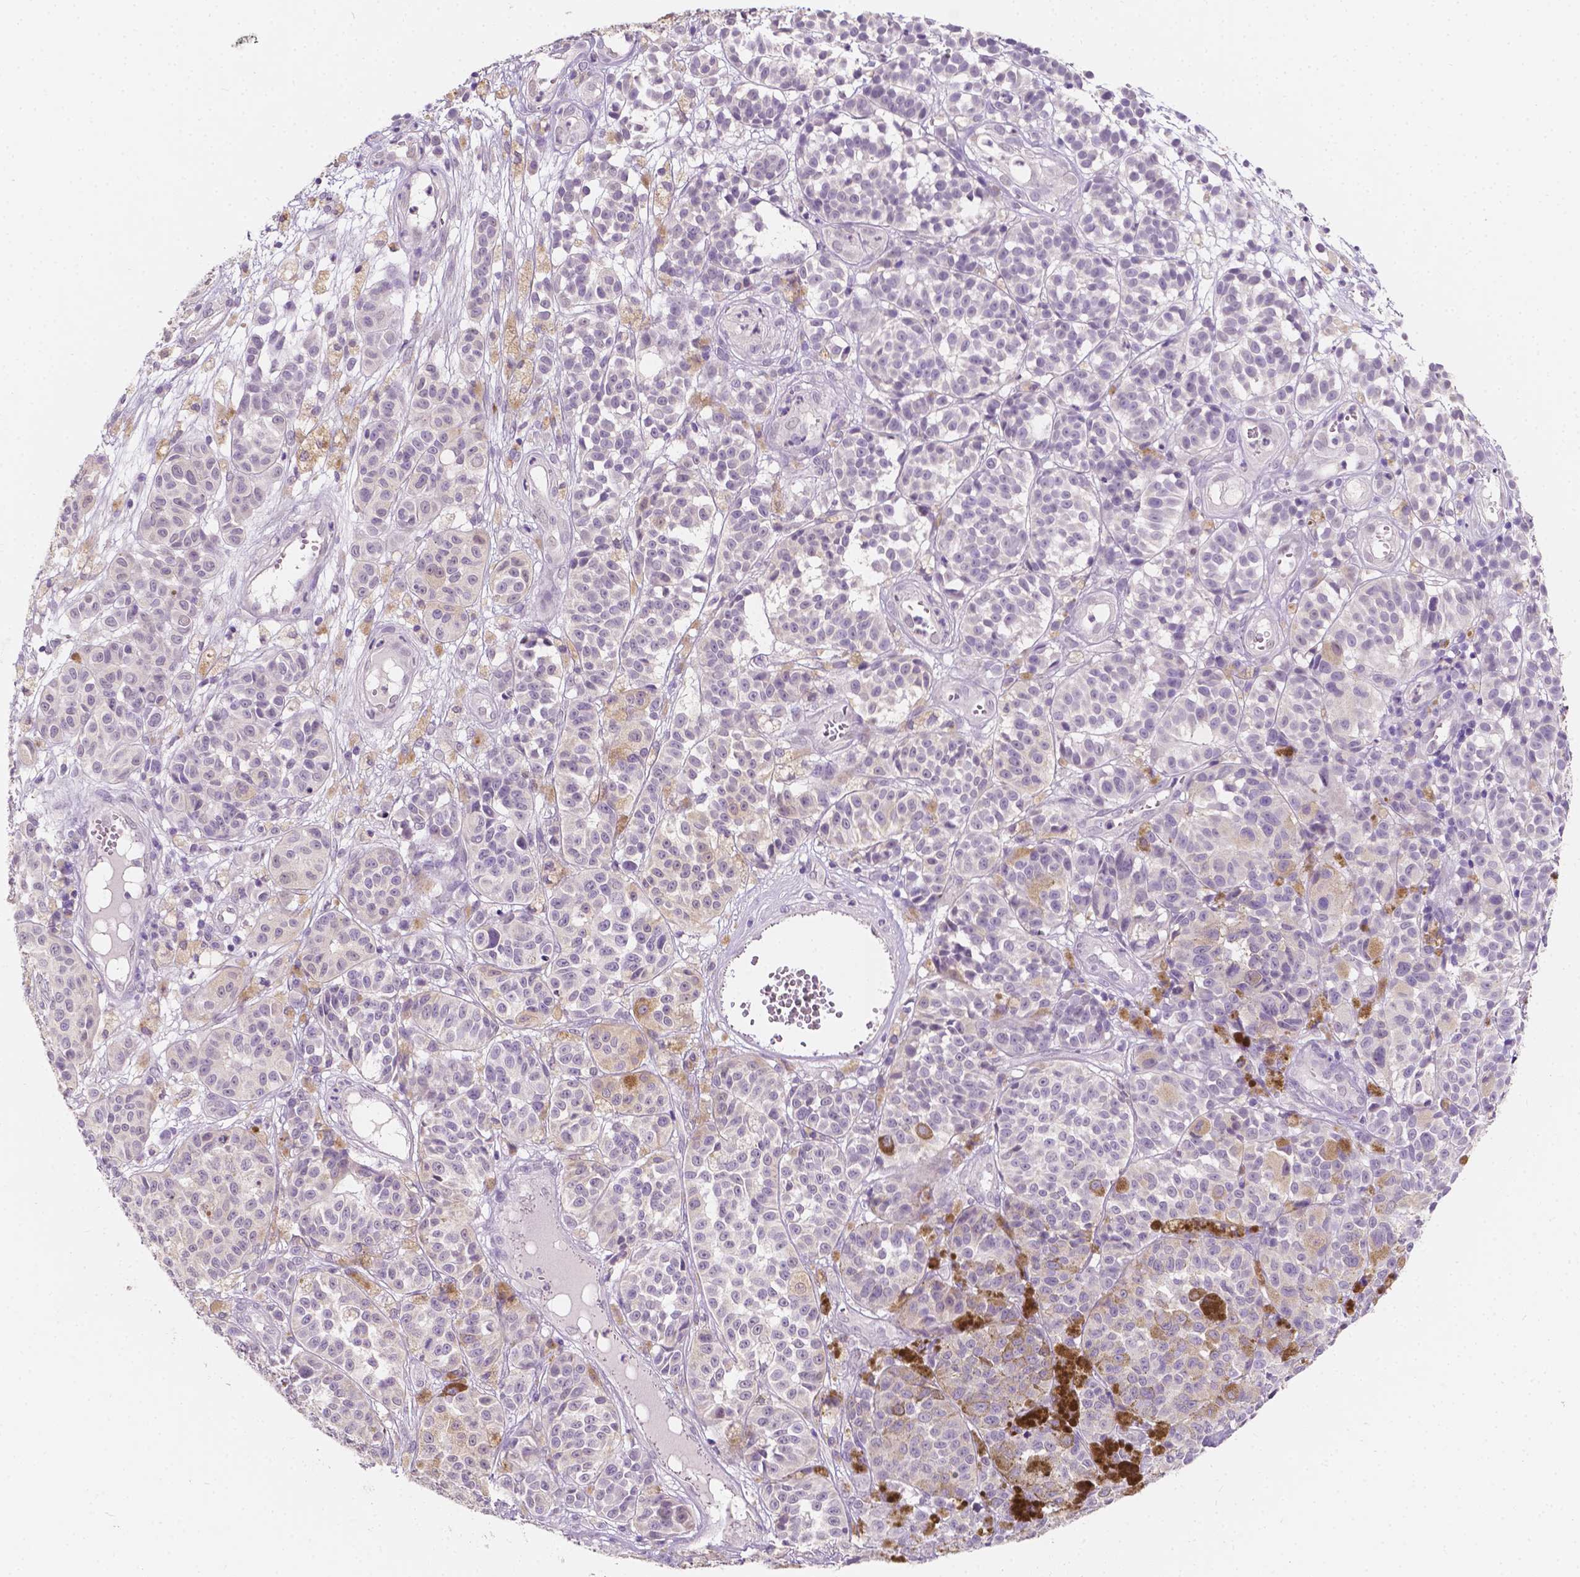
{"staining": {"intensity": "negative", "quantity": "none", "location": "none"}, "tissue": "melanoma", "cell_type": "Tumor cells", "image_type": "cancer", "snomed": [{"axis": "morphology", "description": "Malignant melanoma, NOS"}, {"axis": "topography", "description": "Skin"}], "caption": "Tumor cells show no significant expression in melanoma.", "gene": "TAL1", "patient": {"sex": "female", "age": 58}}